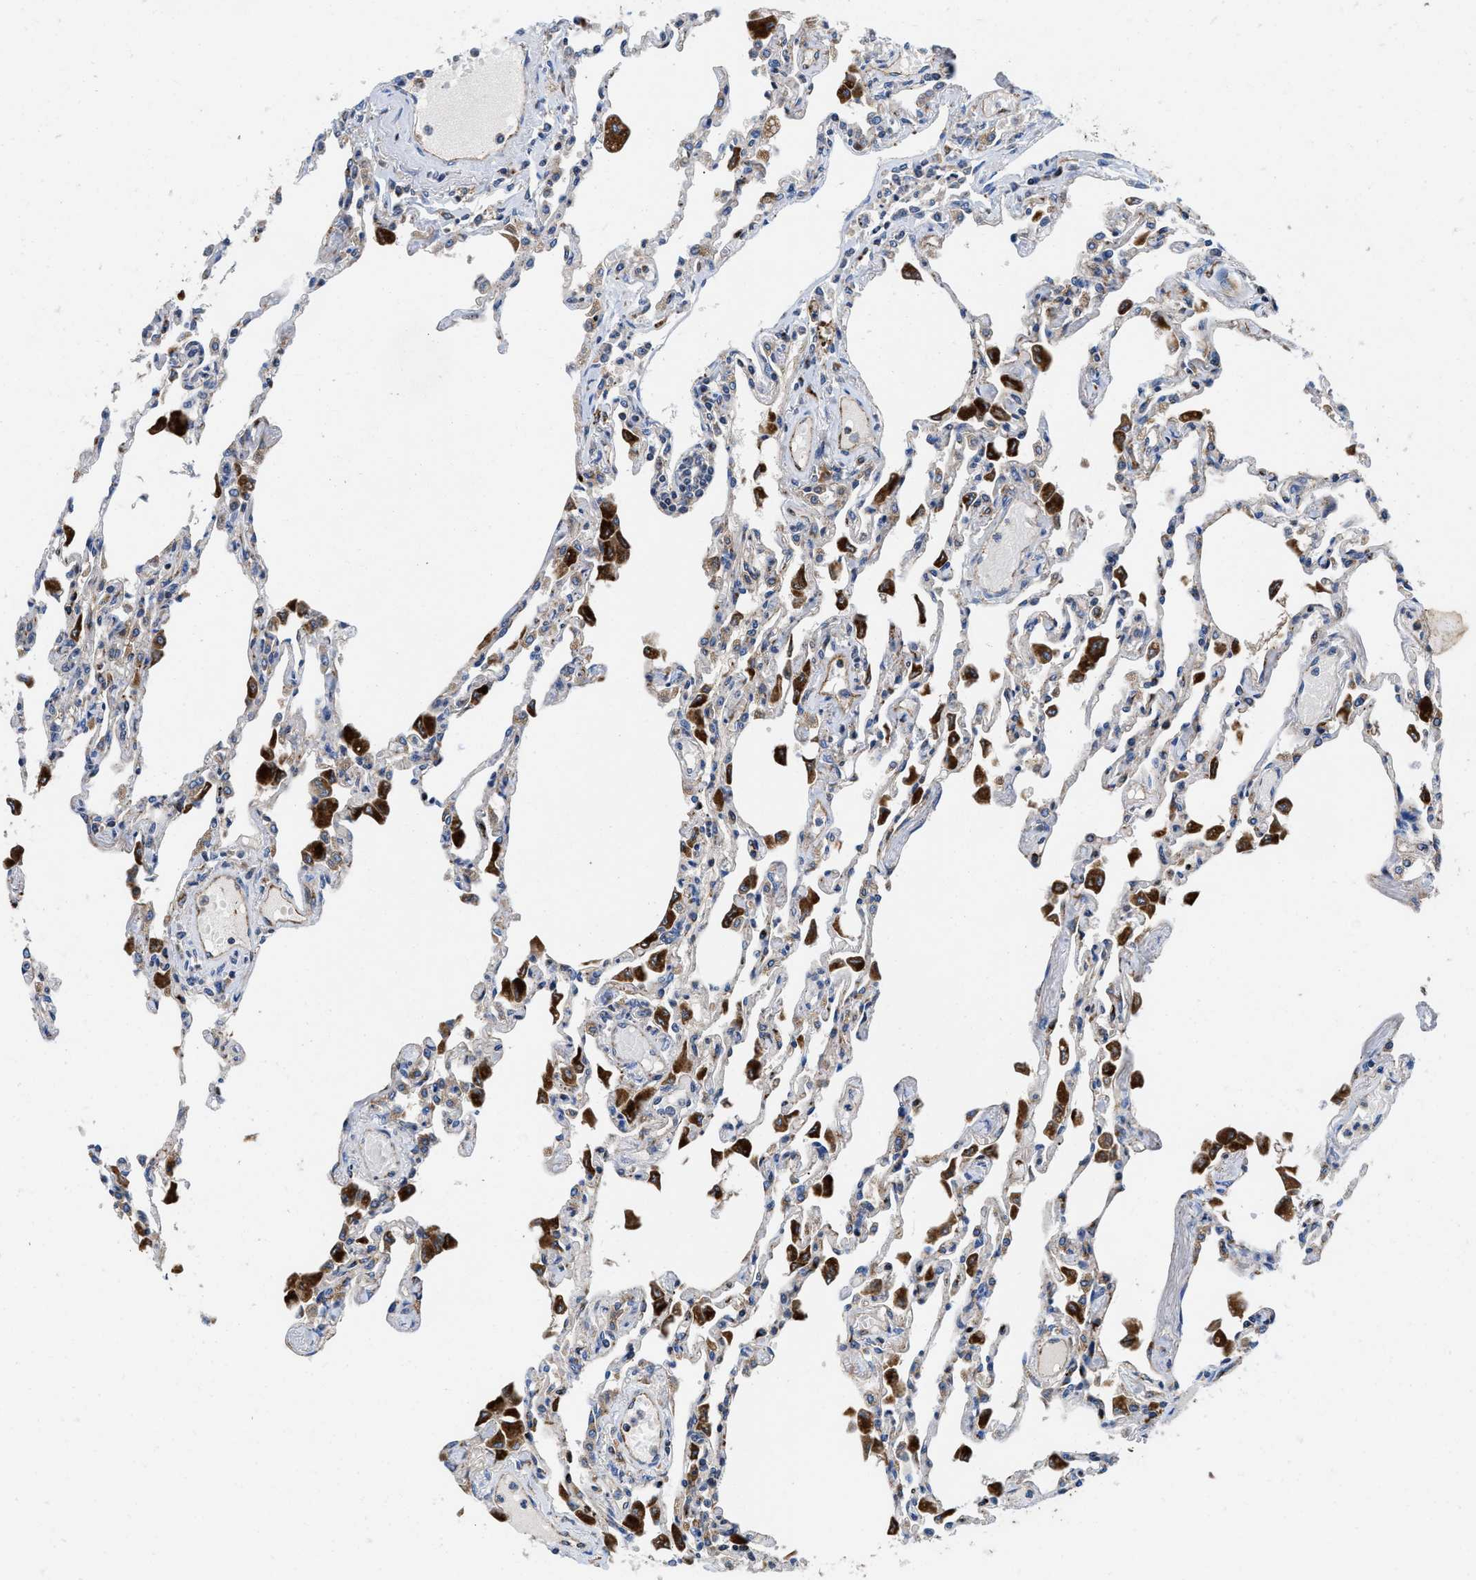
{"staining": {"intensity": "weak", "quantity": "<25%", "location": "cytoplasmic/membranous"}, "tissue": "lung", "cell_type": "Alveolar cells", "image_type": "normal", "snomed": [{"axis": "morphology", "description": "Normal tissue, NOS"}, {"axis": "topography", "description": "Bronchus"}, {"axis": "topography", "description": "Lung"}], "caption": "Immunohistochemistry (IHC) of unremarkable lung displays no staining in alveolar cells. (DAB immunohistochemistry (IHC), high magnification).", "gene": "ENPP4", "patient": {"sex": "female", "age": 49}}